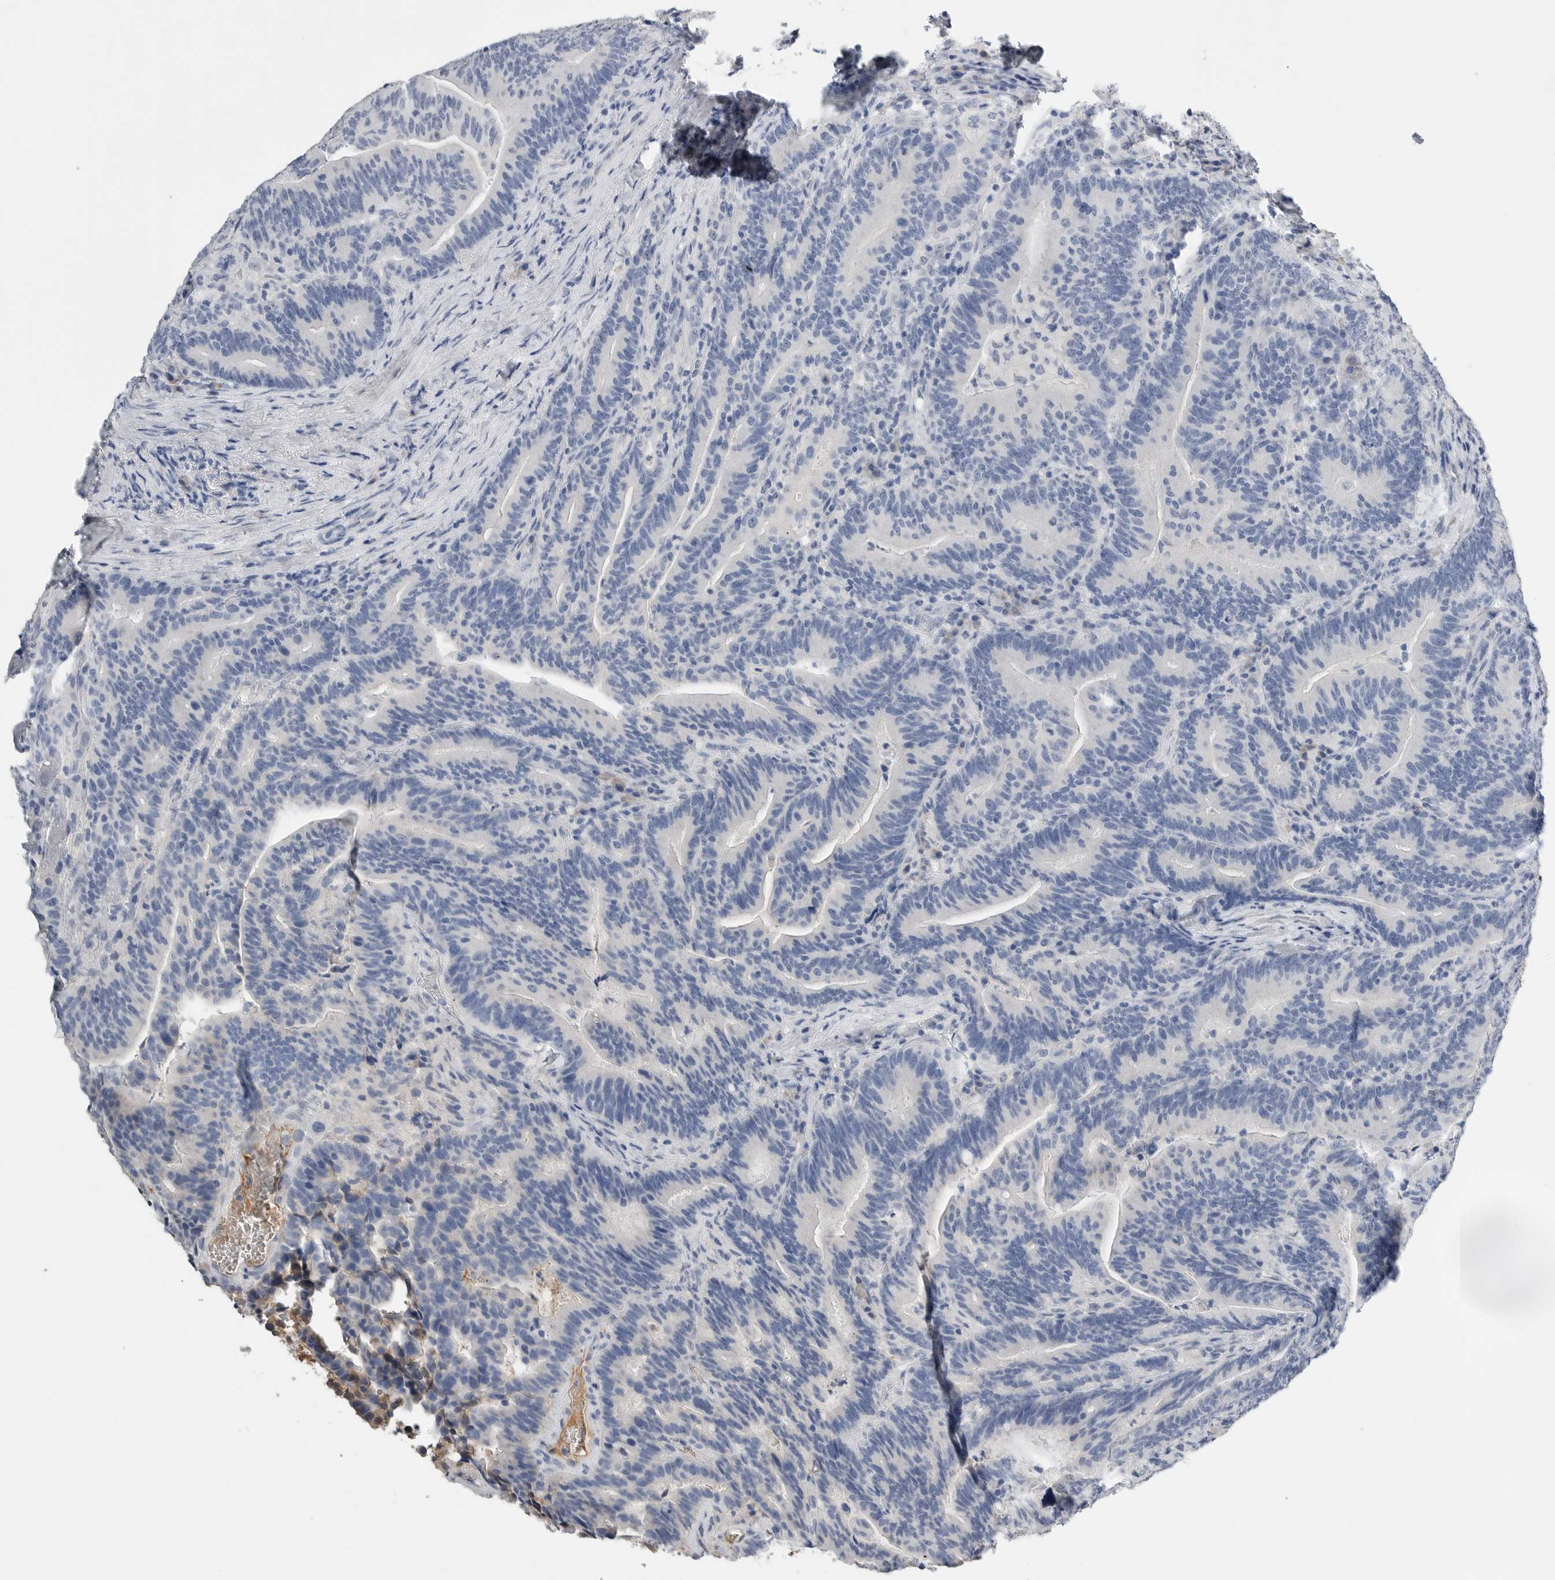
{"staining": {"intensity": "negative", "quantity": "none", "location": "none"}, "tissue": "colorectal cancer", "cell_type": "Tumor cells", "image_type": "cancer", "snomed": [{"axis": "morphology", "description": "Adenocarcinoma, NOS"}, {"axis": "topography", "description": "Colon"}], "caption": "An IHC micrograph of colorectal cancer is shown. There is no staining in tumor cells of colorectal cancer. (Brightfield microscopy of DAB immunohistochemistry (IHC) at high magnification).", "gene": "FABP6", "patient": {"sex": "female", "age": 66}}